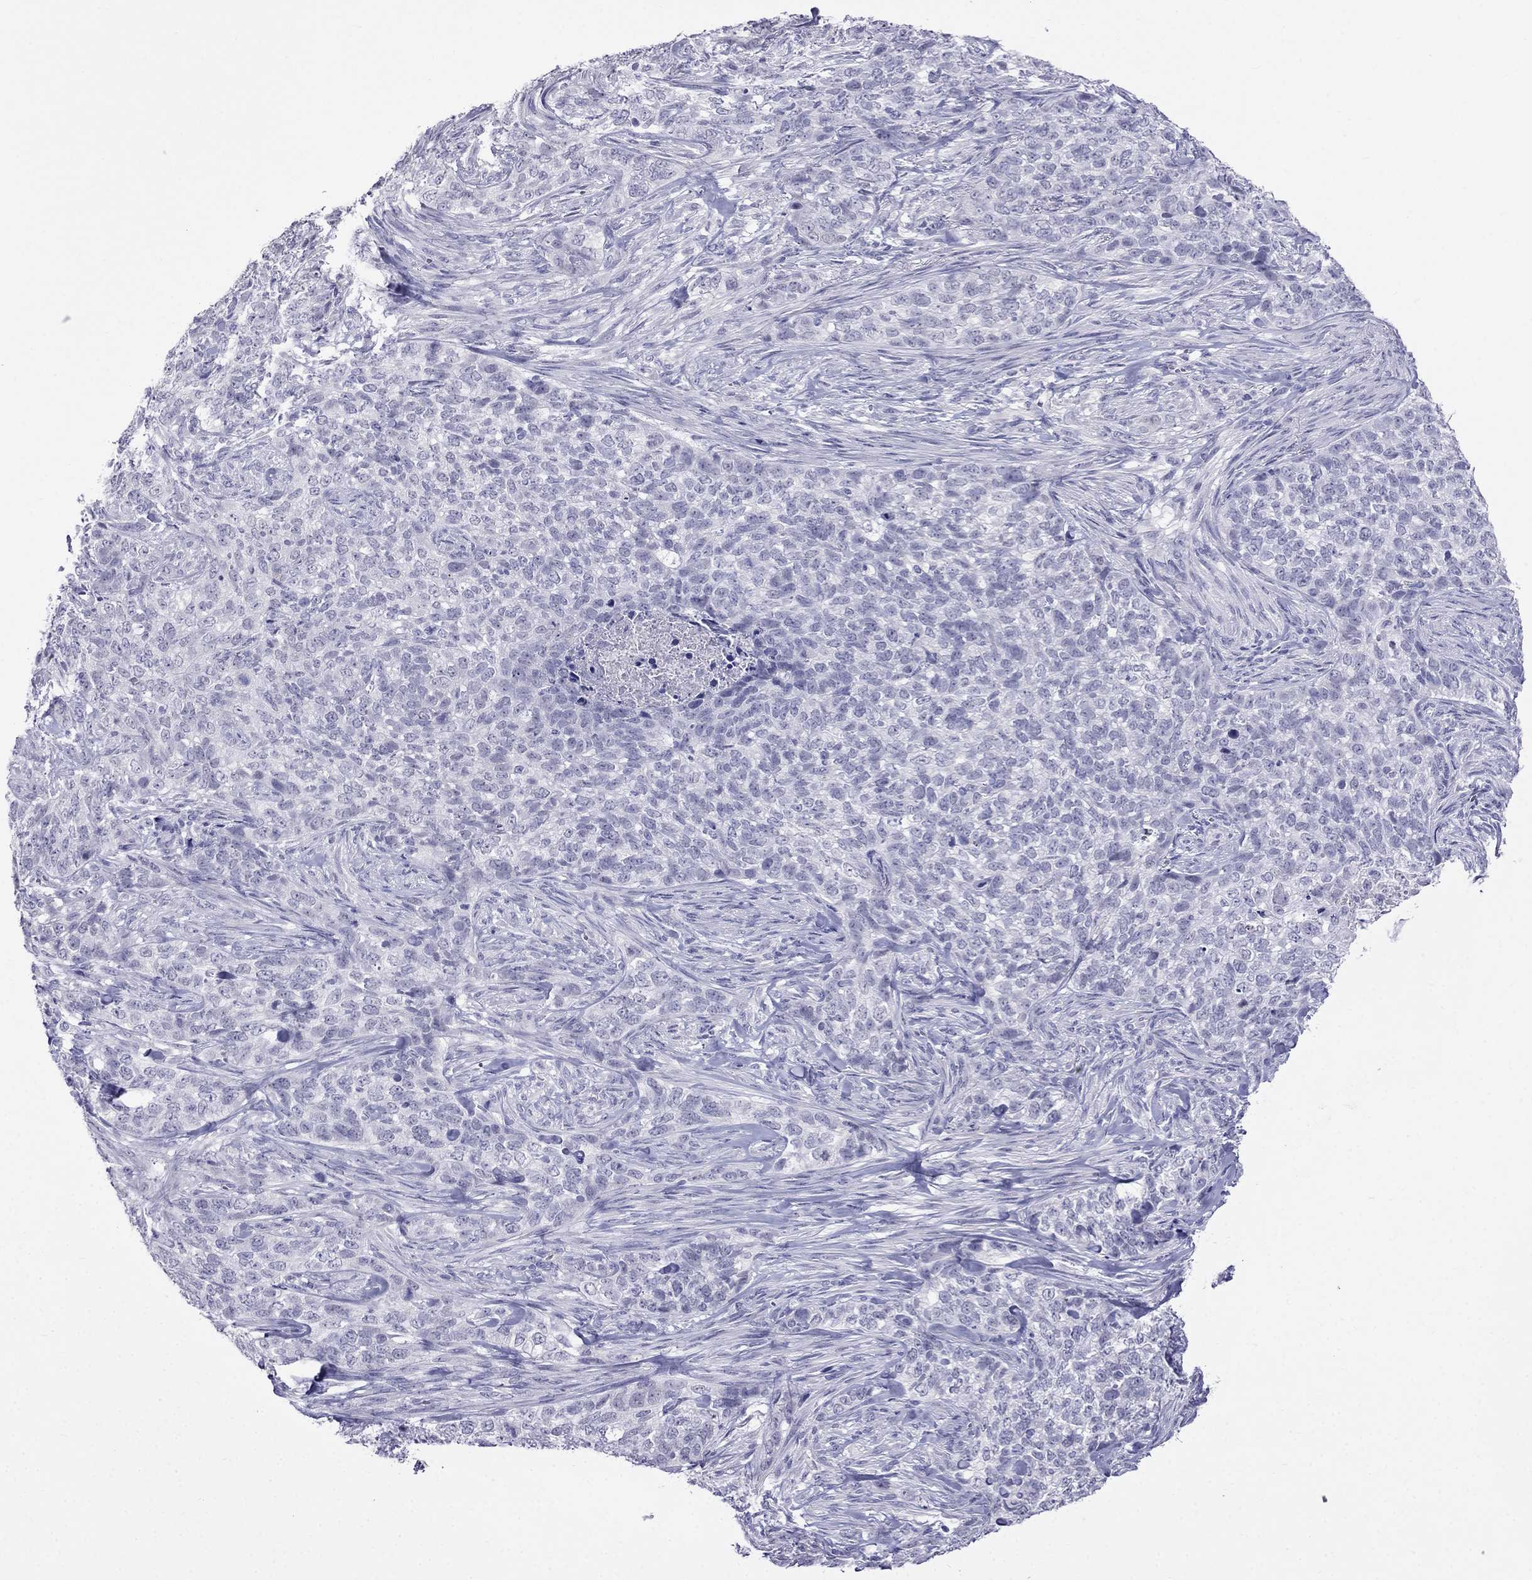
{"staining": {"intensity": "negative", "quantity": "none", "location": "none"}, "tissue": "skin cancer", "cell_type": "Tumor cells", "image_type": "cancer", "snomed": [{"axis": "morphology", "description": "Basal cell carcinoma"}, {"axis": "topography", "description": "Skin"}], "caption": "IHC micrograph of human skin cancer stained for a protein (brown), which displays no staining in tumor cells.", "gene": "MGP", "patient": {"sex": "female", "age": 69}}